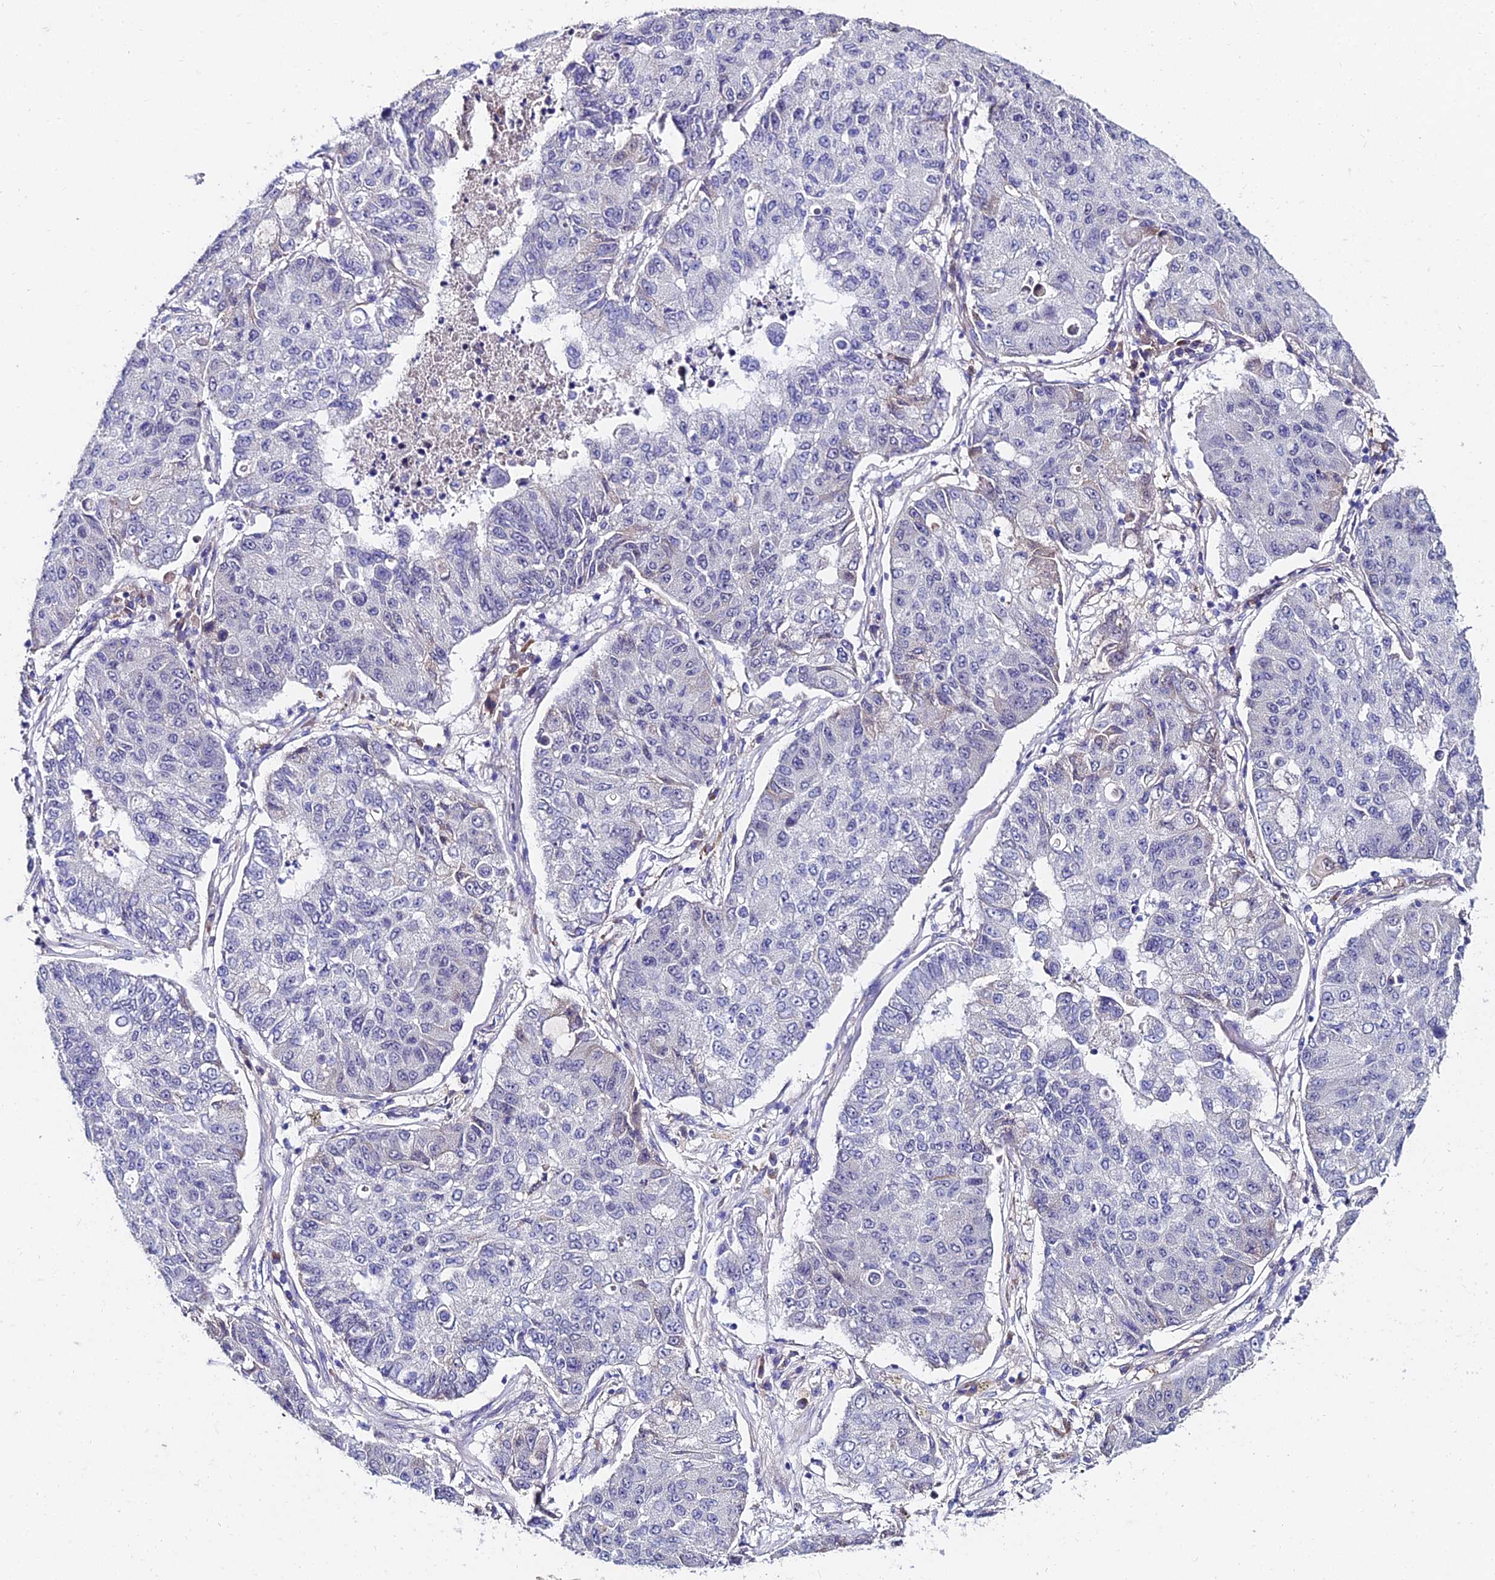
{"staining": {"intensity": "negative", "quantity": "none", "location": "none"}, "tissue": "lung cancer", "cell_type": "Tumor cells", "image_type": "cancer", "snomed": [{"axis": "morphology", "description": "Squamous cell carcinoma, NOS"}, {"axis": "topography", "description": "Lung"}], "caption": "Tumor cells show no significant protein staining in lung cancer (squamous cell carcinoma).", "gene": "TRIM24", "patient": {"sex": "male", "age": 74}}